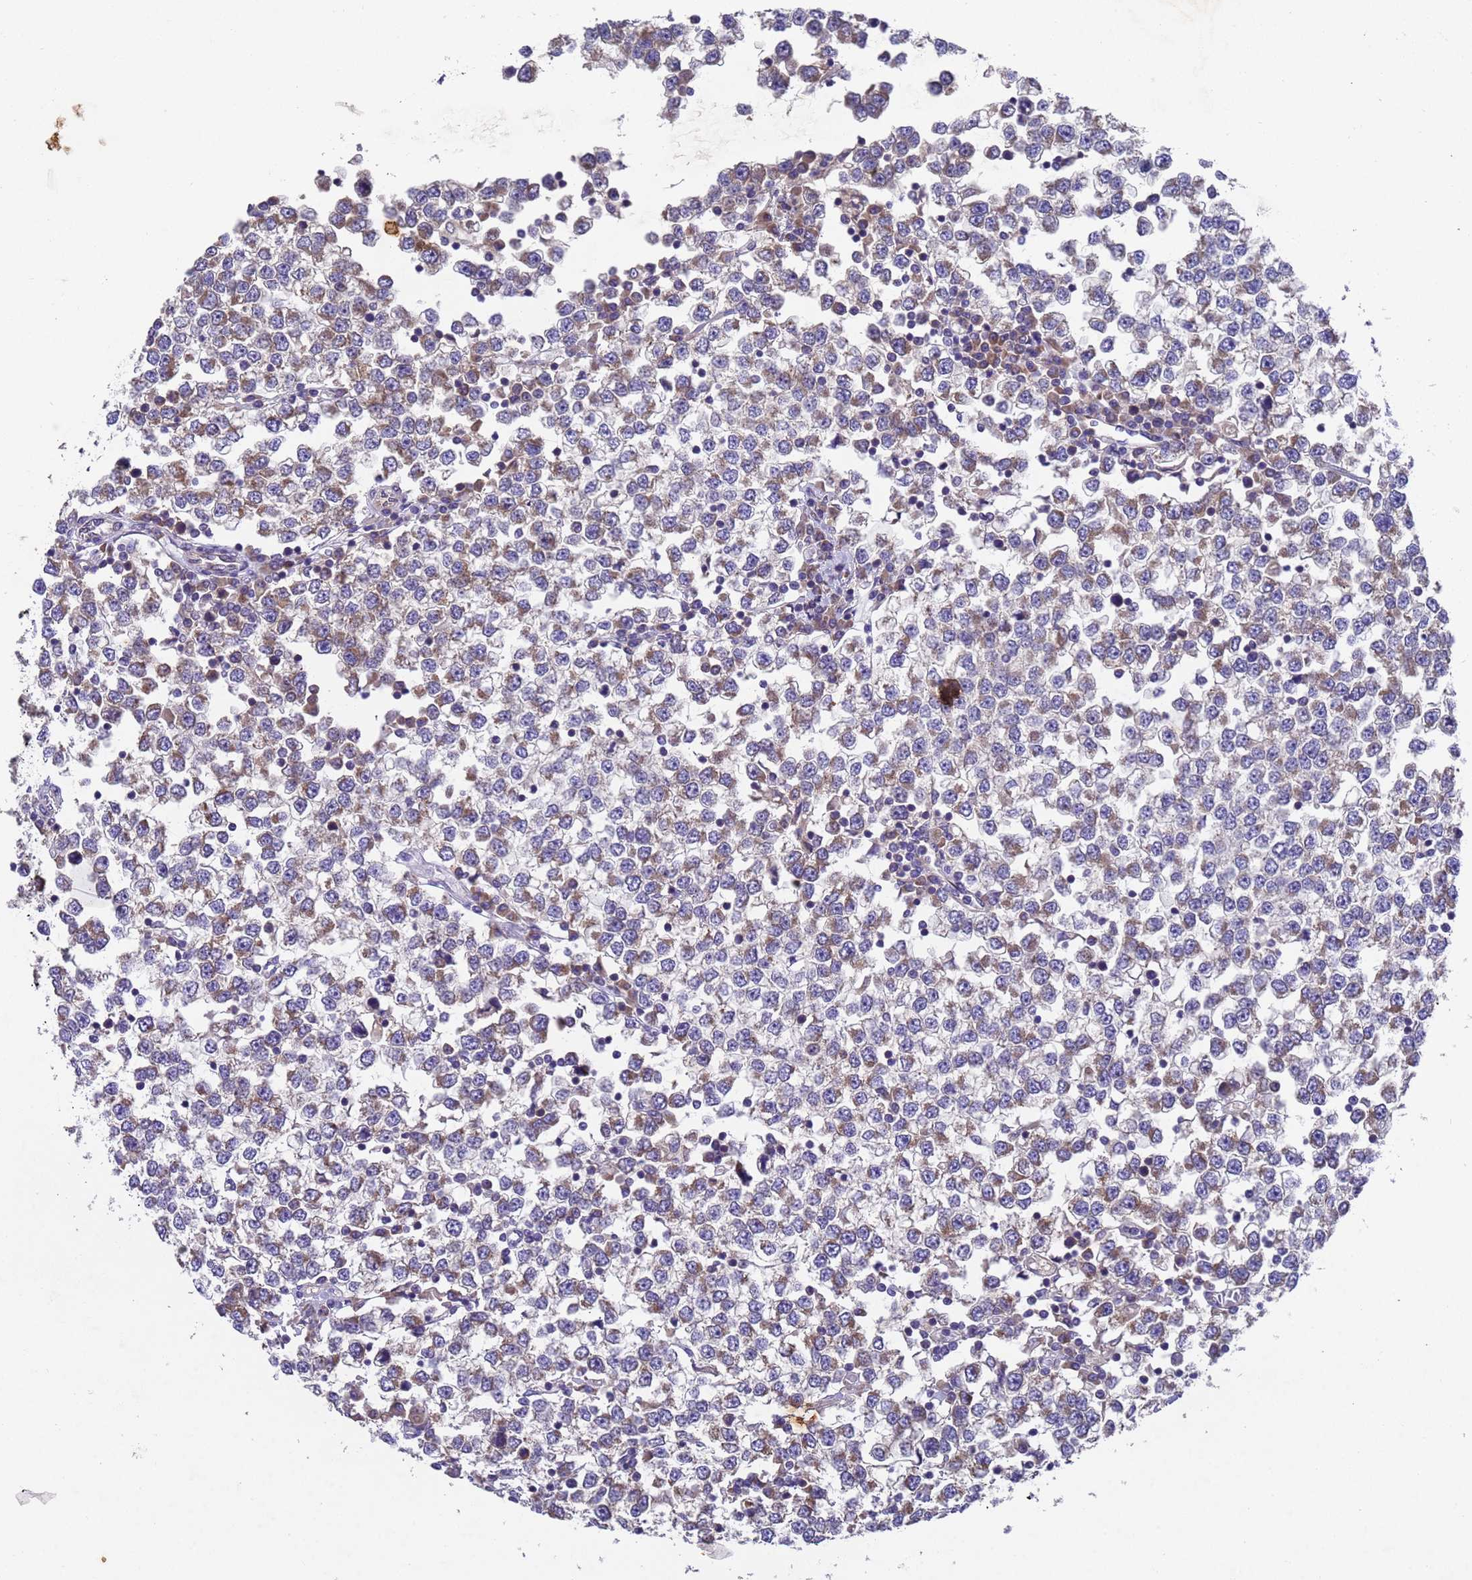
{"staining": {"intensity": "weak", "quantity": "25%-75%", "location": "cytoplasmic/membranous"}, "tissue": "testis cancer", "cell_type": "Tumor cells", "image_type": "cancer", "snomed": [{"axis": "morphology", "description": "Seminoma, NOS"}, {"axis": "topography", "description": "Testis"}], "caption": "A low amount of weak cytoplasmic/membranous positivity is appreciated in approximately 25%-75% of tumor cells in testis seminoma tissue. (DAB IHC, brown staining for protein, blue staining for nuclei).", "gene": "DCAF12L2", "patient": {"sex": "male", "age": 65}}